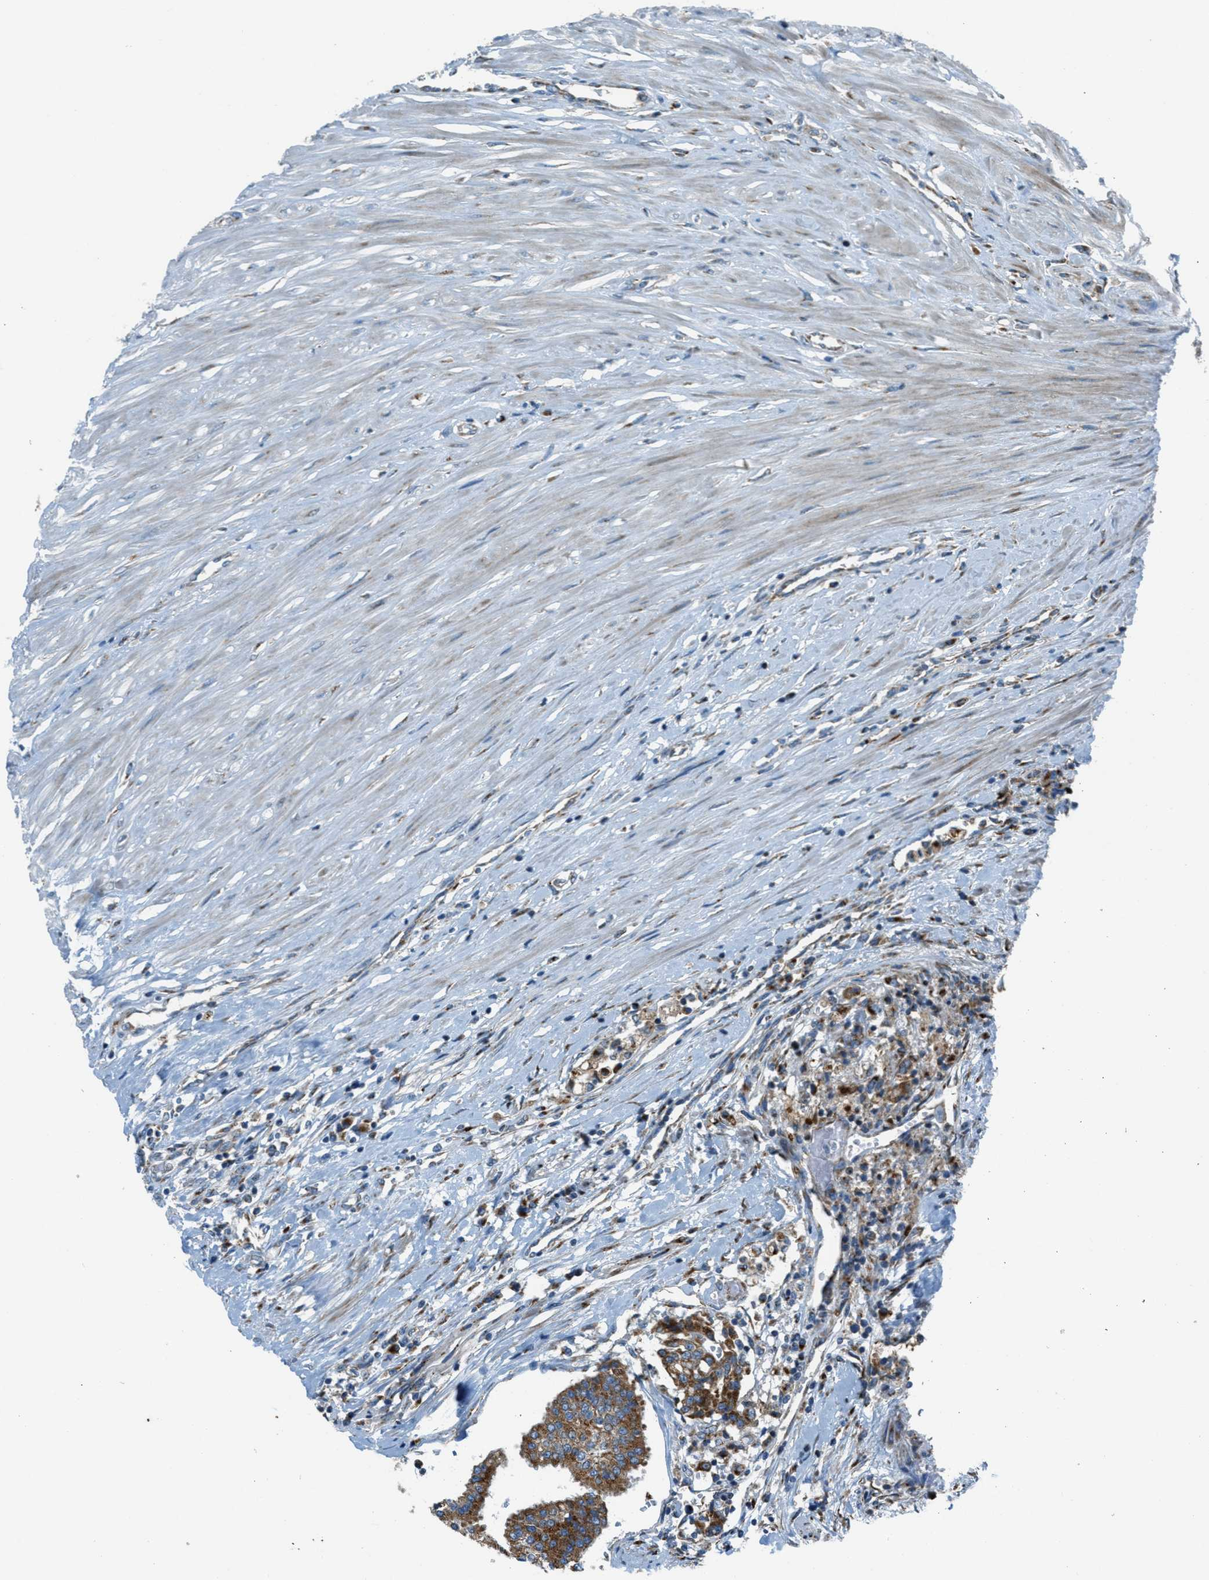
{"staining": {"intensity": "moderate", "quantity": ">75%", "location": "cytoplasmic/membranous"}, "tissue": "seminal vesicle", "cell_type": "Glandular cells", "image_type": "normal", "snomed": [{"axis": "morphology", "description": "Normal tissue, NOS"}, {"axis": "morphology", "description": "Adenocarcinoma, High grade"}, {"axis": "topography", "description": "Prostate"}, {"axis": "topography", "description": "Seminal veicle"}], "caption": "Brown immunohistochemical staining in normal seminal vesicle demonstrates moderate cytoplasmic/membranous positivity in approximately >75% of glandular cells. The staining was performed using DAB, with brown indicating positive protein expression. Nuclei are stained blue with hematoxylin.", "gene": "BCKDK", "patient": {"sex": "male", "age": 55}}